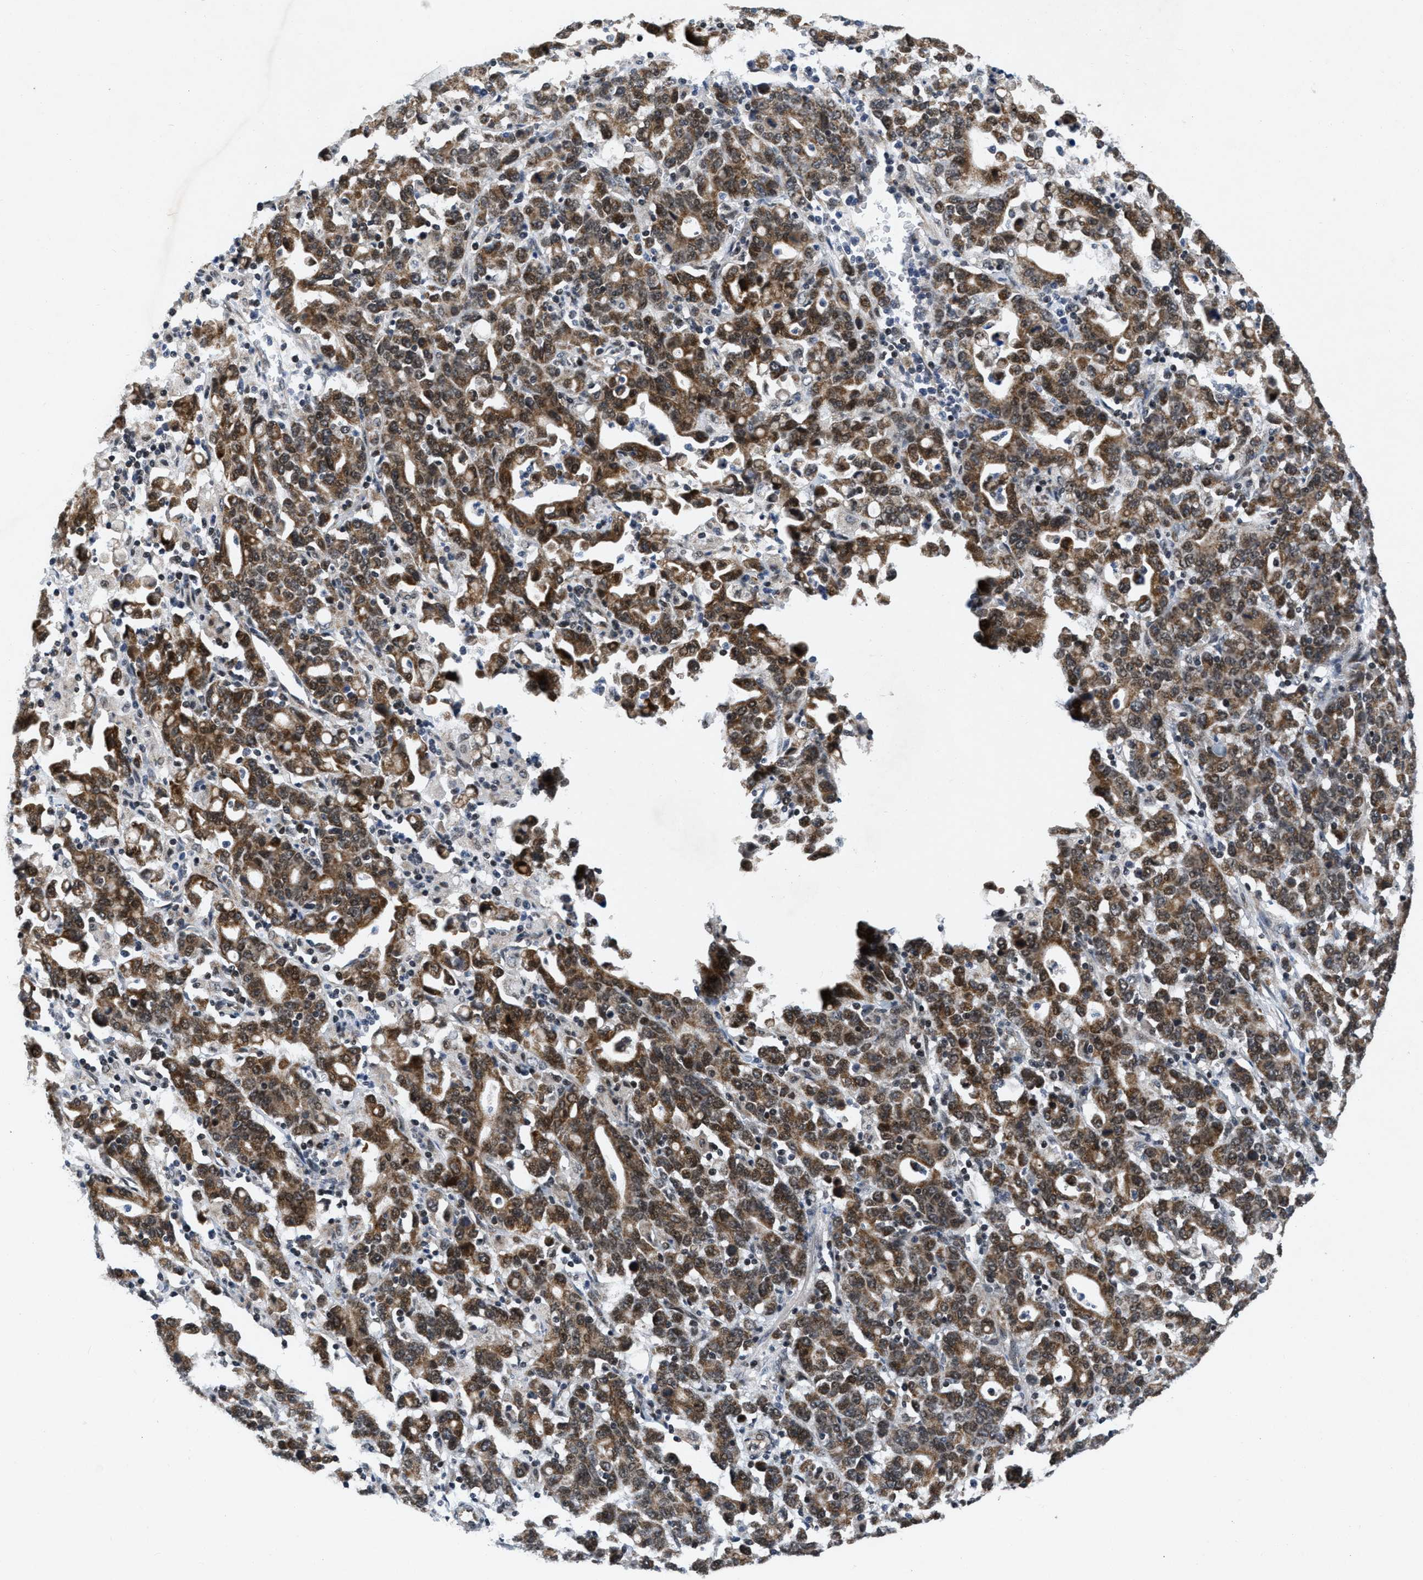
{"staining": {"intensity": "moderate", "quantity": ">75%", "location": "cytoplasmic/membranous,nuclear"}, "tissue": "stomach cancer", "cell_type": "Tumor cells", "image_type": "cancer", "snomed": [{"axis": "morphology", "description": "Adenocarcinoma, NOS"}, {"axis": "topography", "description": "Stomach, upper"}], "caption": "Stomach adenocarcinoma stained with immunohistochemistry exhibits moderate cytoplasmic/membranous and nuclear staining in approximately >75% of tumor cells.", "gene": "ZNHIT1", "patient": {"sex": "male", "age": 69}}